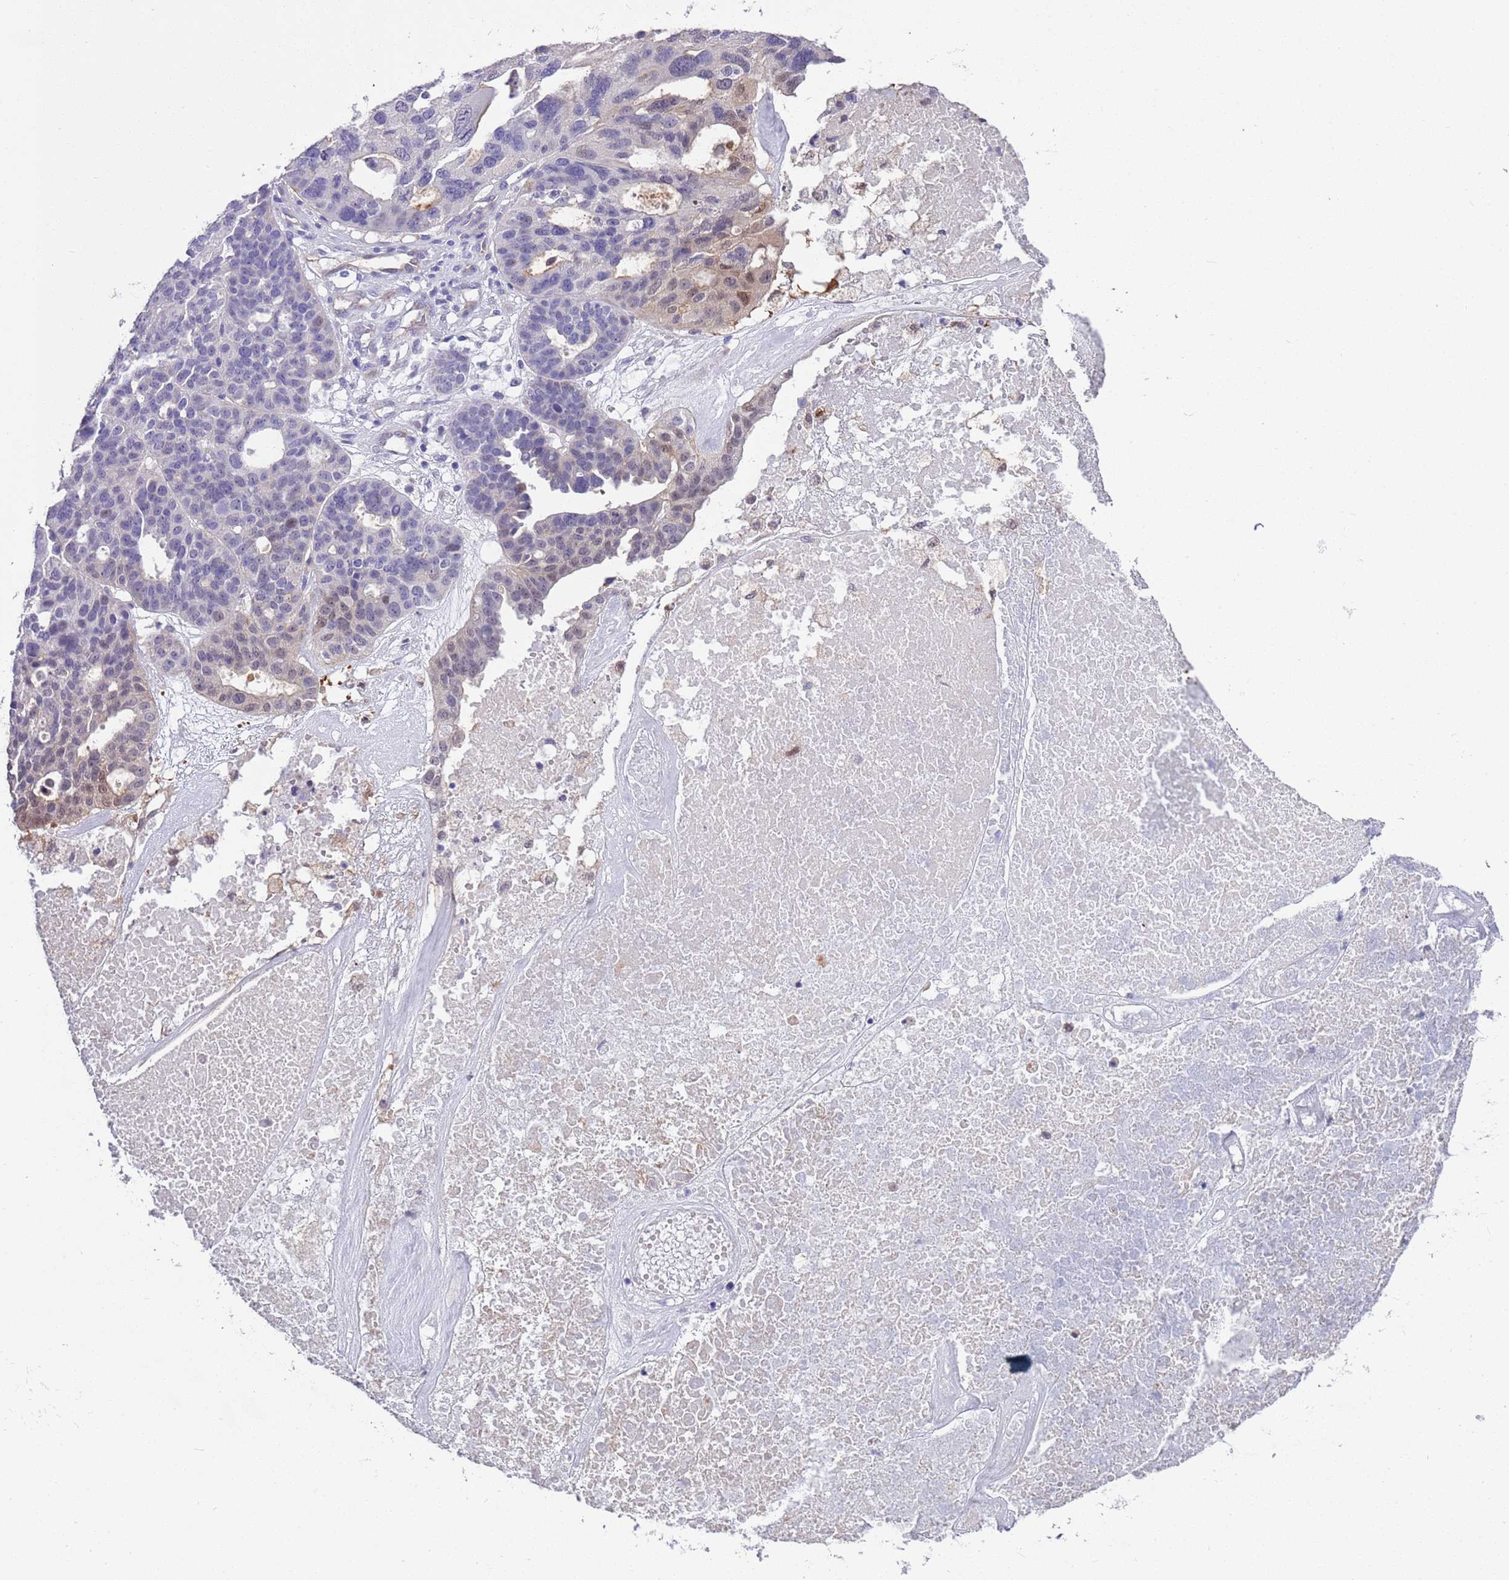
{"staining": {"intensity": "moderate", "quantity": "<25%", "location": "cytoplasmic/membranous,nuclear"}, "tissue": "ovarian cancer", "cell_type": "Tumor cells", "image_type": "cancer", "snomed": [{"axis": "morphology", "description": "Cystadenocarcinoma, serous, NOS"}, {"axis": "topography", "description": "Ovary"}], "caption": "Ovarian cancer (serous cystadenocarcinoma) stained for a protein (brown) displays moderate cytoplasmic/membranous and nuclear positive staining in about <25% of tumor cells.", "gene": "BRMS1L", "patient": {"sex": "female", "age": 59}}